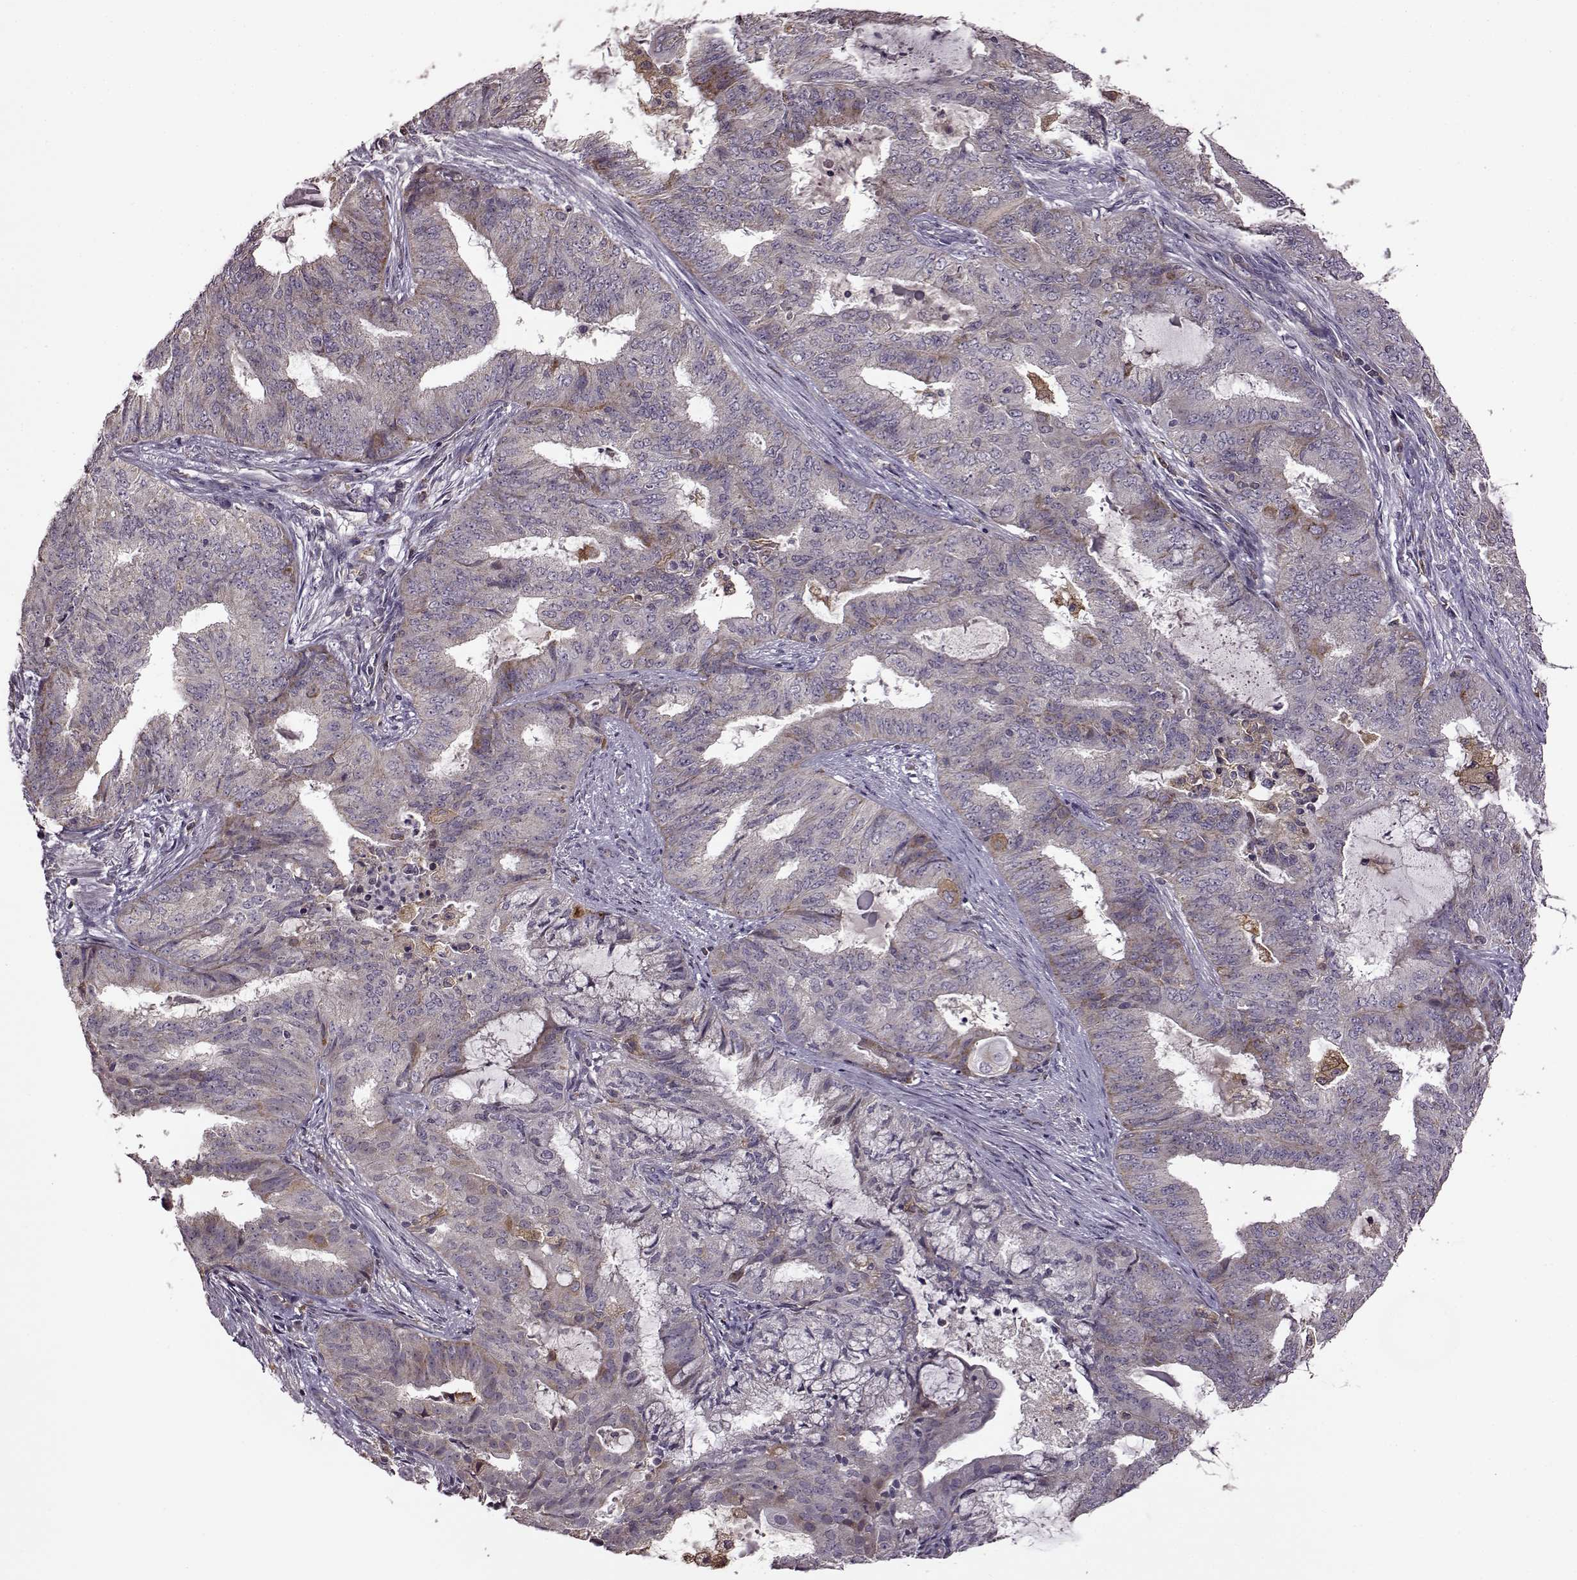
{"staining": {"intensity": "moderate", "quantity": "<25%", "location": "cytoplasmic/membranous"}, "tissue": "endometrial cancer", "cell_type": "Tumor cells", "image_type": "cancer", "snomed": [{"axis": "morphology", "description": "Adenocarcinoma, NOS"}, {"axis": "topography", "description": "Endometrium"}], "caption": "This is a histology image of IHC staining of adenocarcinoma (endometrial), which shows moderate staining in the cytoplasmic/membranous of tumor cells.", "gene": "MTSS1", "patient": {"sex": "female", "age": 62}}